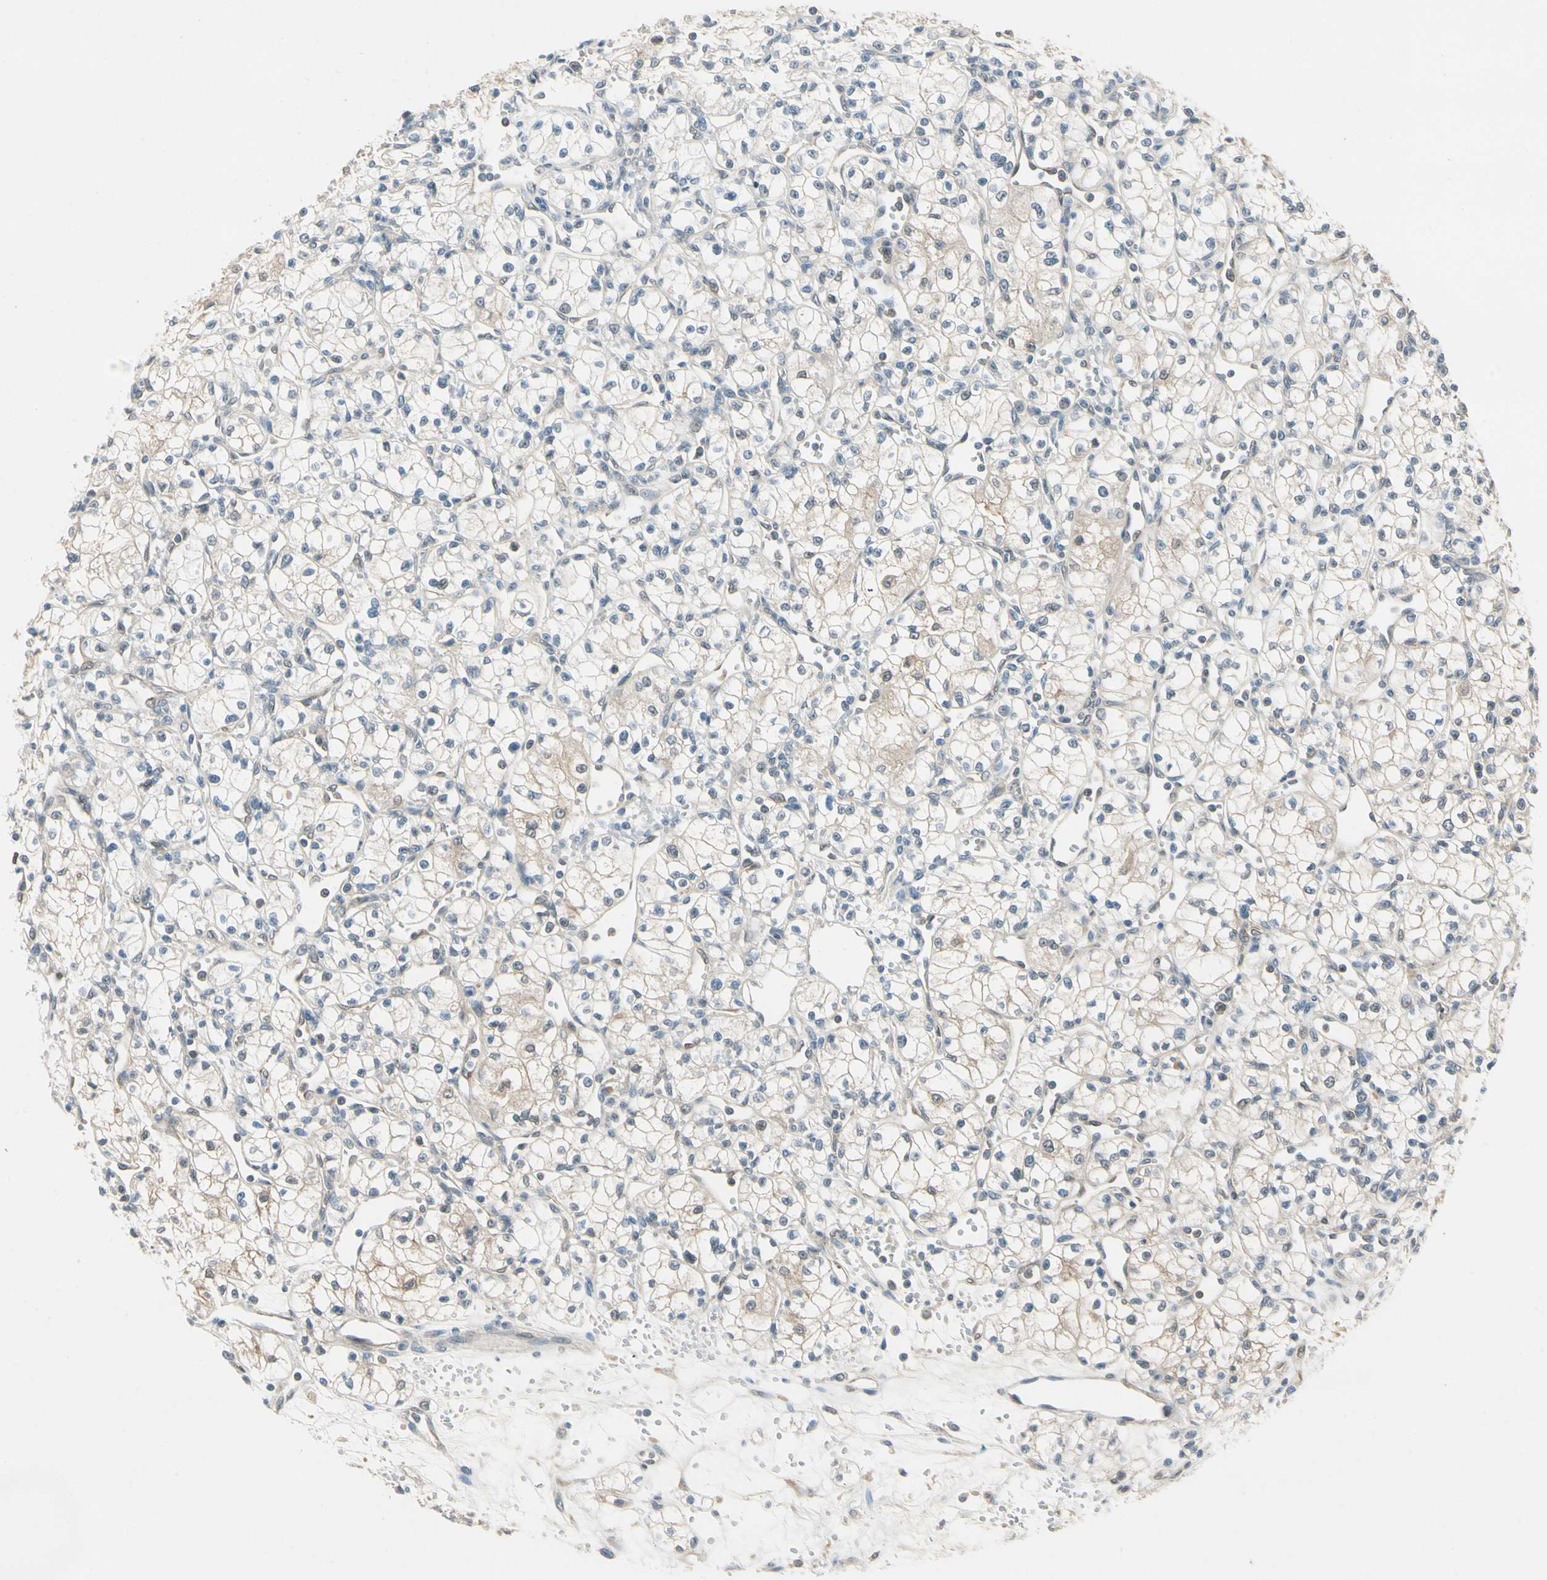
{"staining": {"intensity": "weak", "quantity": "<25%", "location": "cytoplasmic/membranous"}, "tissue": "renal cancer", "cell_type": "Tumor cells", "image_type": "cancer", "snomed": [{"axis": "morphology", "description": "Normal tissue, NOS"}, {"axis": "morphology", "description": "Adenocarcinoma, NOS"}, {"axis": "topography", "description": "Kidney"}], "caption": "Adenocarcinoma (renal) was stained to show a protein in brown. There is no significant staining in tumor cells. (DAB IHC with hematoxylin counter stain).", "gene": "WIPI1", "patient": {"sex": "male", "age": 59}}